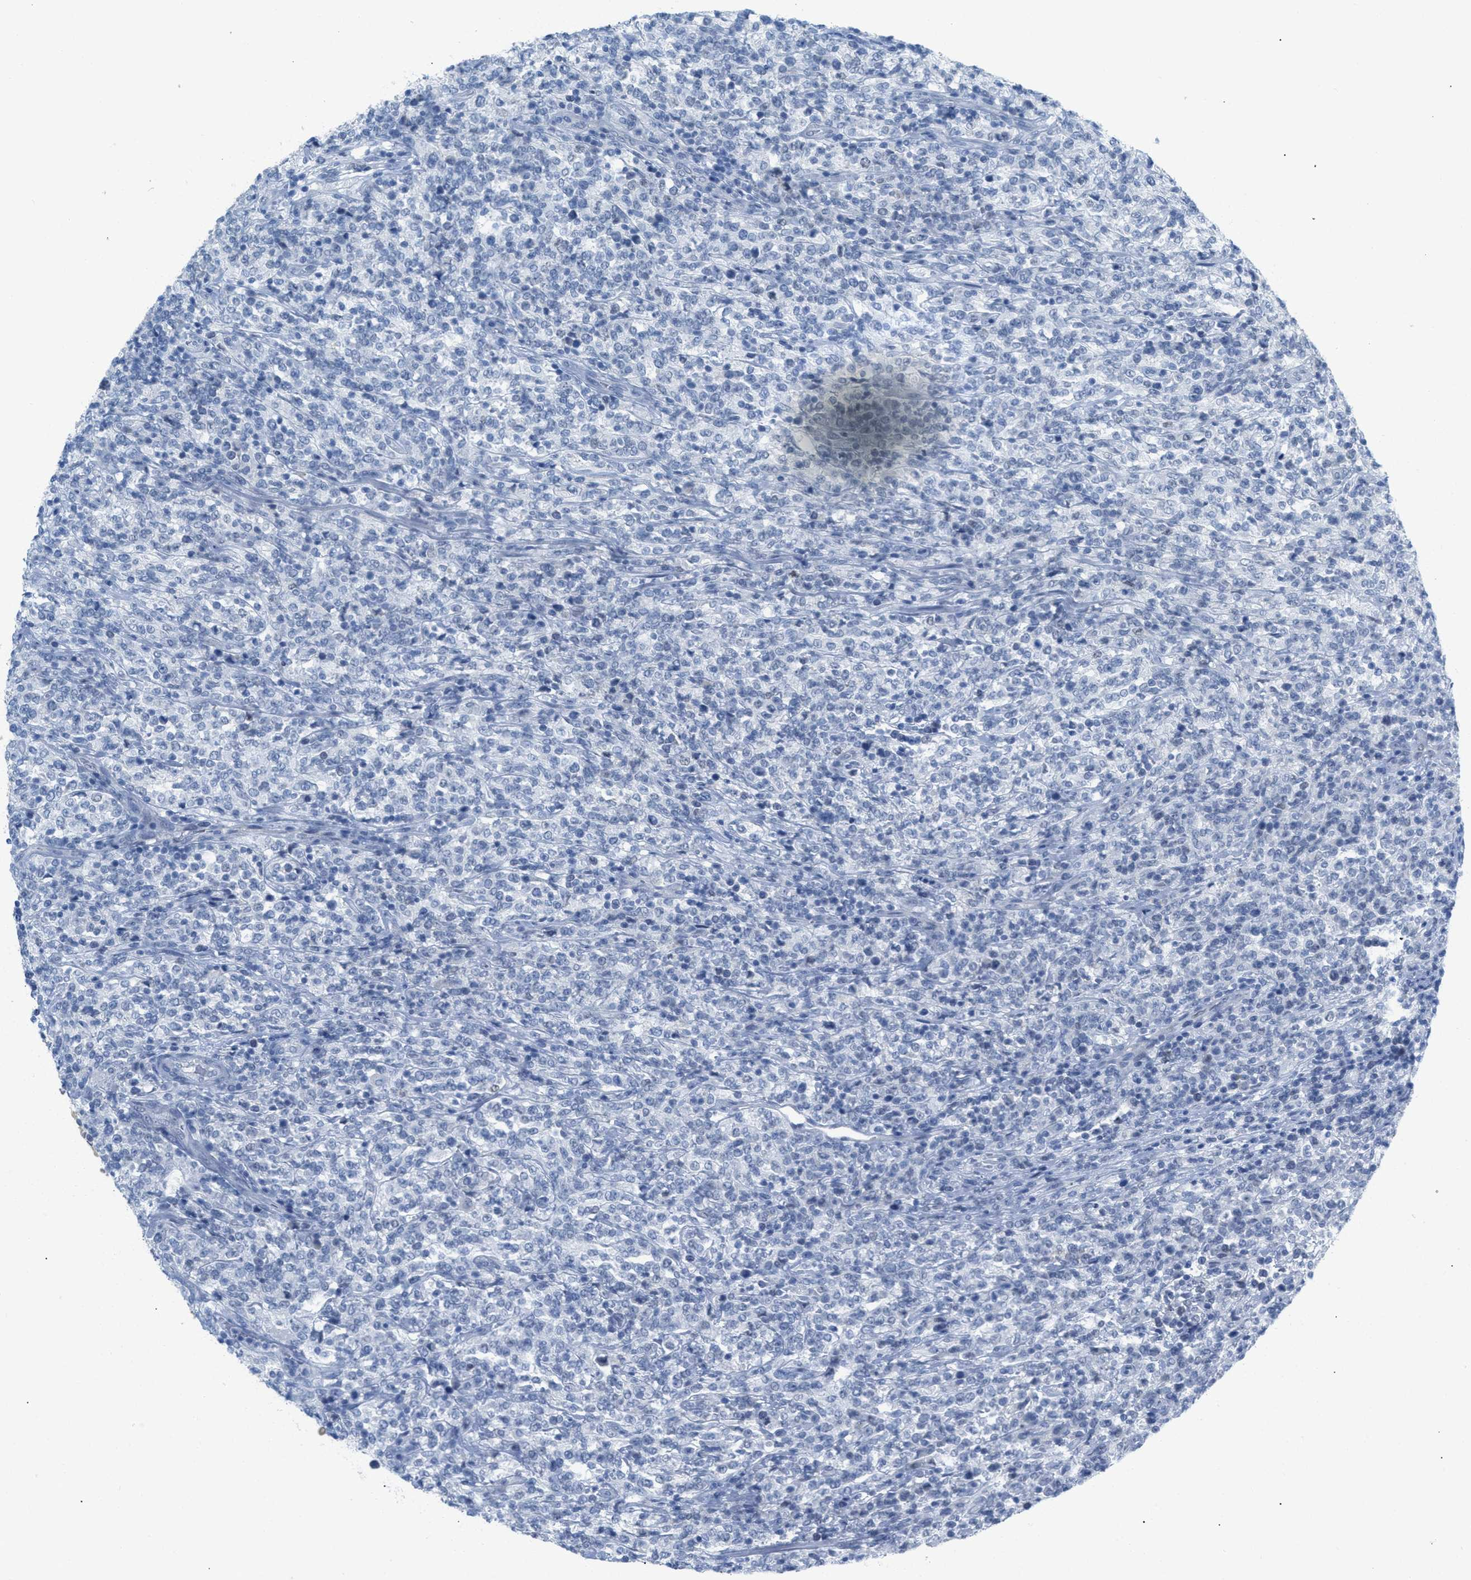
{"staining": {"intensity": "negative", "quantity": "none", "location": "none"}, "tissue": "lymphoma", "cell_type": "Tumor cells", "image_type": "cancer", "snomed": [{"axis": "morphology", "description": "Malignant lymphoma, non-Hodgkin's type, High grade"}, {"axis": "topography", "description": "Soft tissue"}], "caption": "Immunohistochemistry micrograph of high-grade malignant lymphoma, non-Hodgkin's type stained for a protein (brown), which shows no positivity in tumor cells.", "gene": "HSF2", "patient": {"sex": "male", "age": 18}}